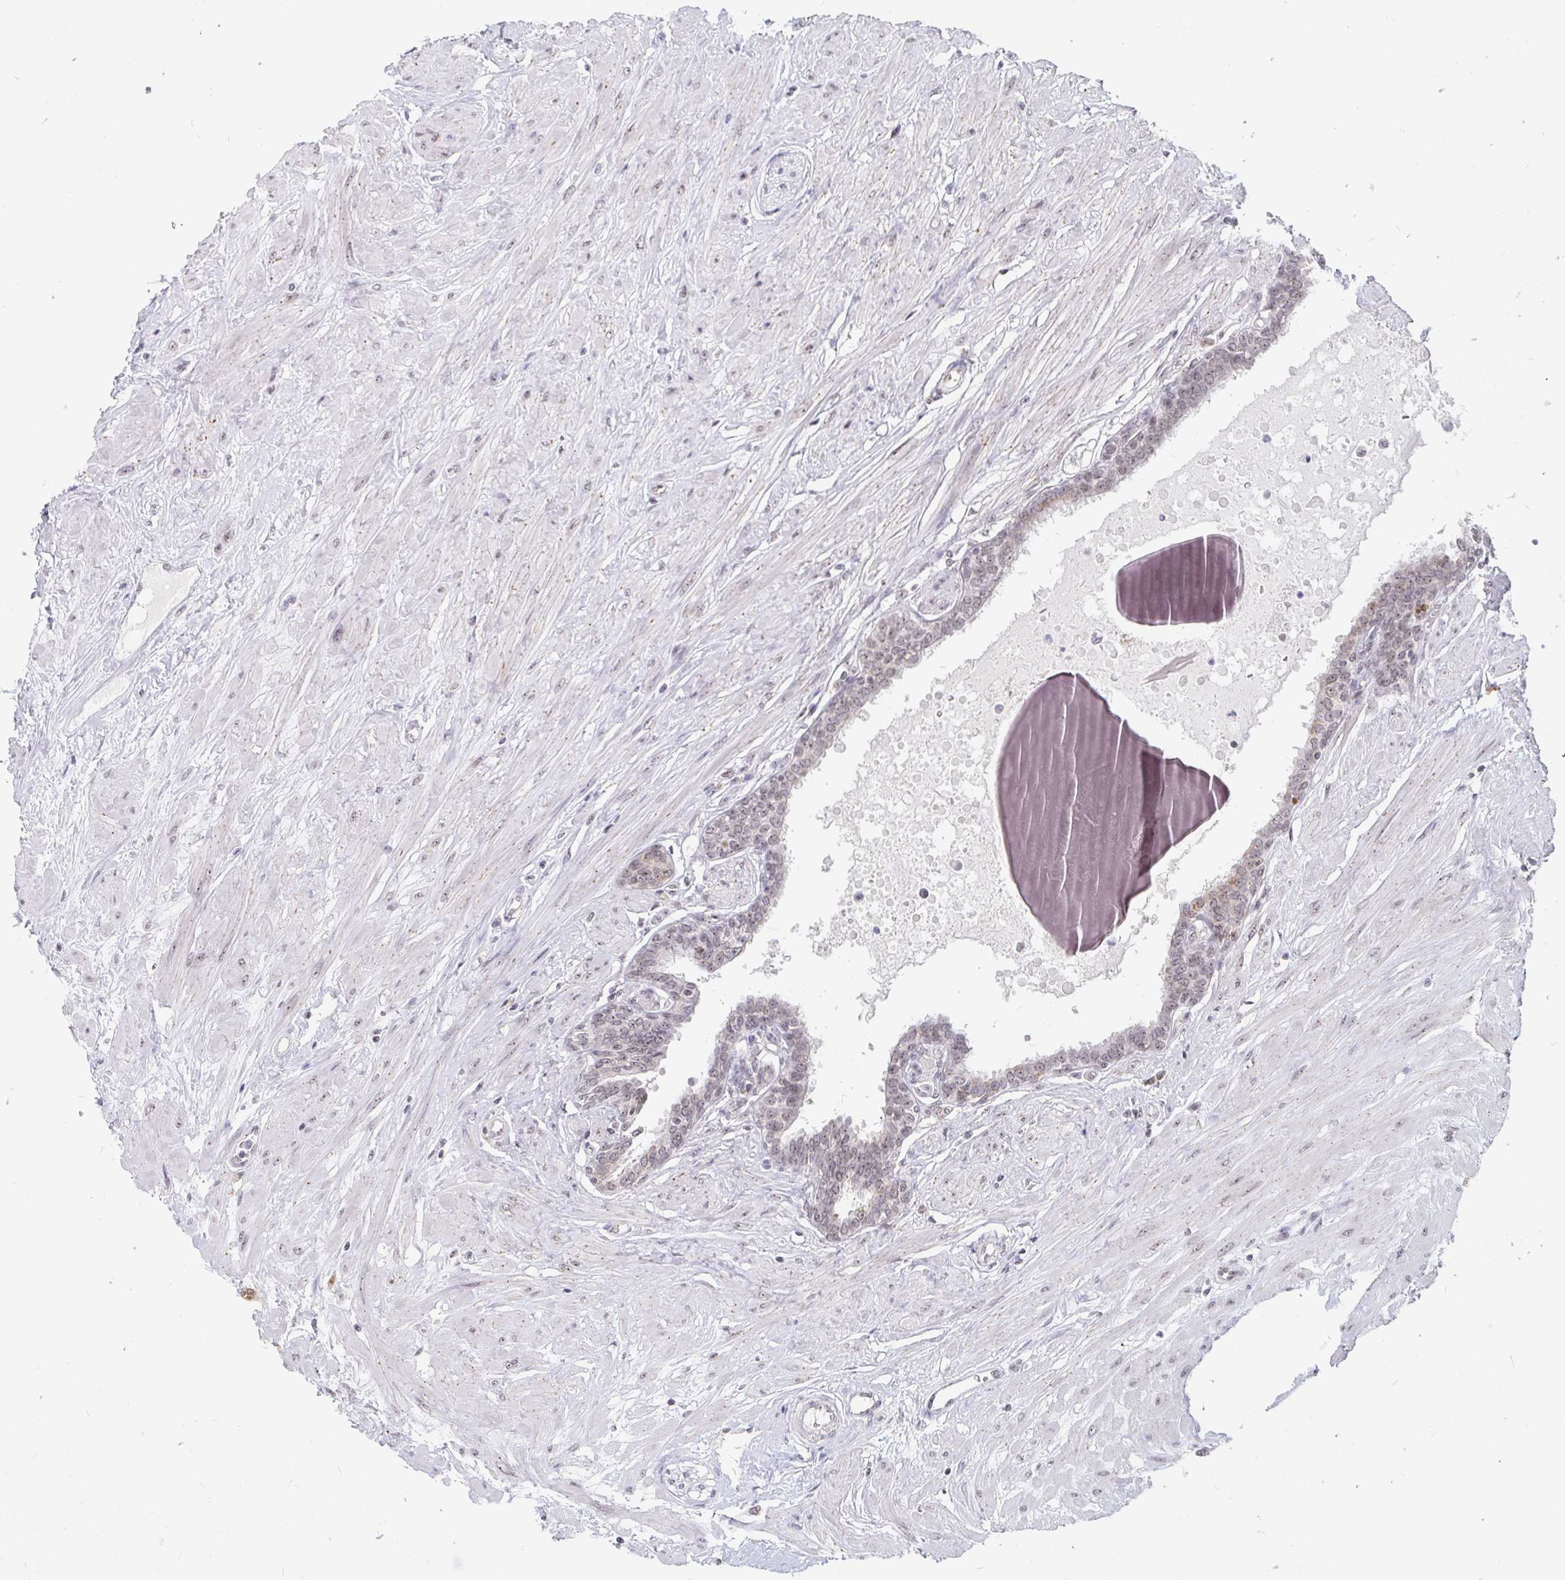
{"staining": {"intensity": "weak", "quantity": "25%-75%", "location": "nuclear"}, "tissue": "seminal vesicle", "cell_type": "Glandular cells", "image_type": "normal", "snomed": [{"axis": "morphology", "description": "Normal tissue, NOS"}, {"axis": "topography", "description": "Prostate"}, {"axis": "topography", "description": "Seminal veicle"}], "caption": "Protein analysis of benign seminal vesicle exhibits weak nuclear staining in approximately 25%-75% of glandular cells.", "gene": "TRIP12", "patient": {"sex": "male", "age": 60}}